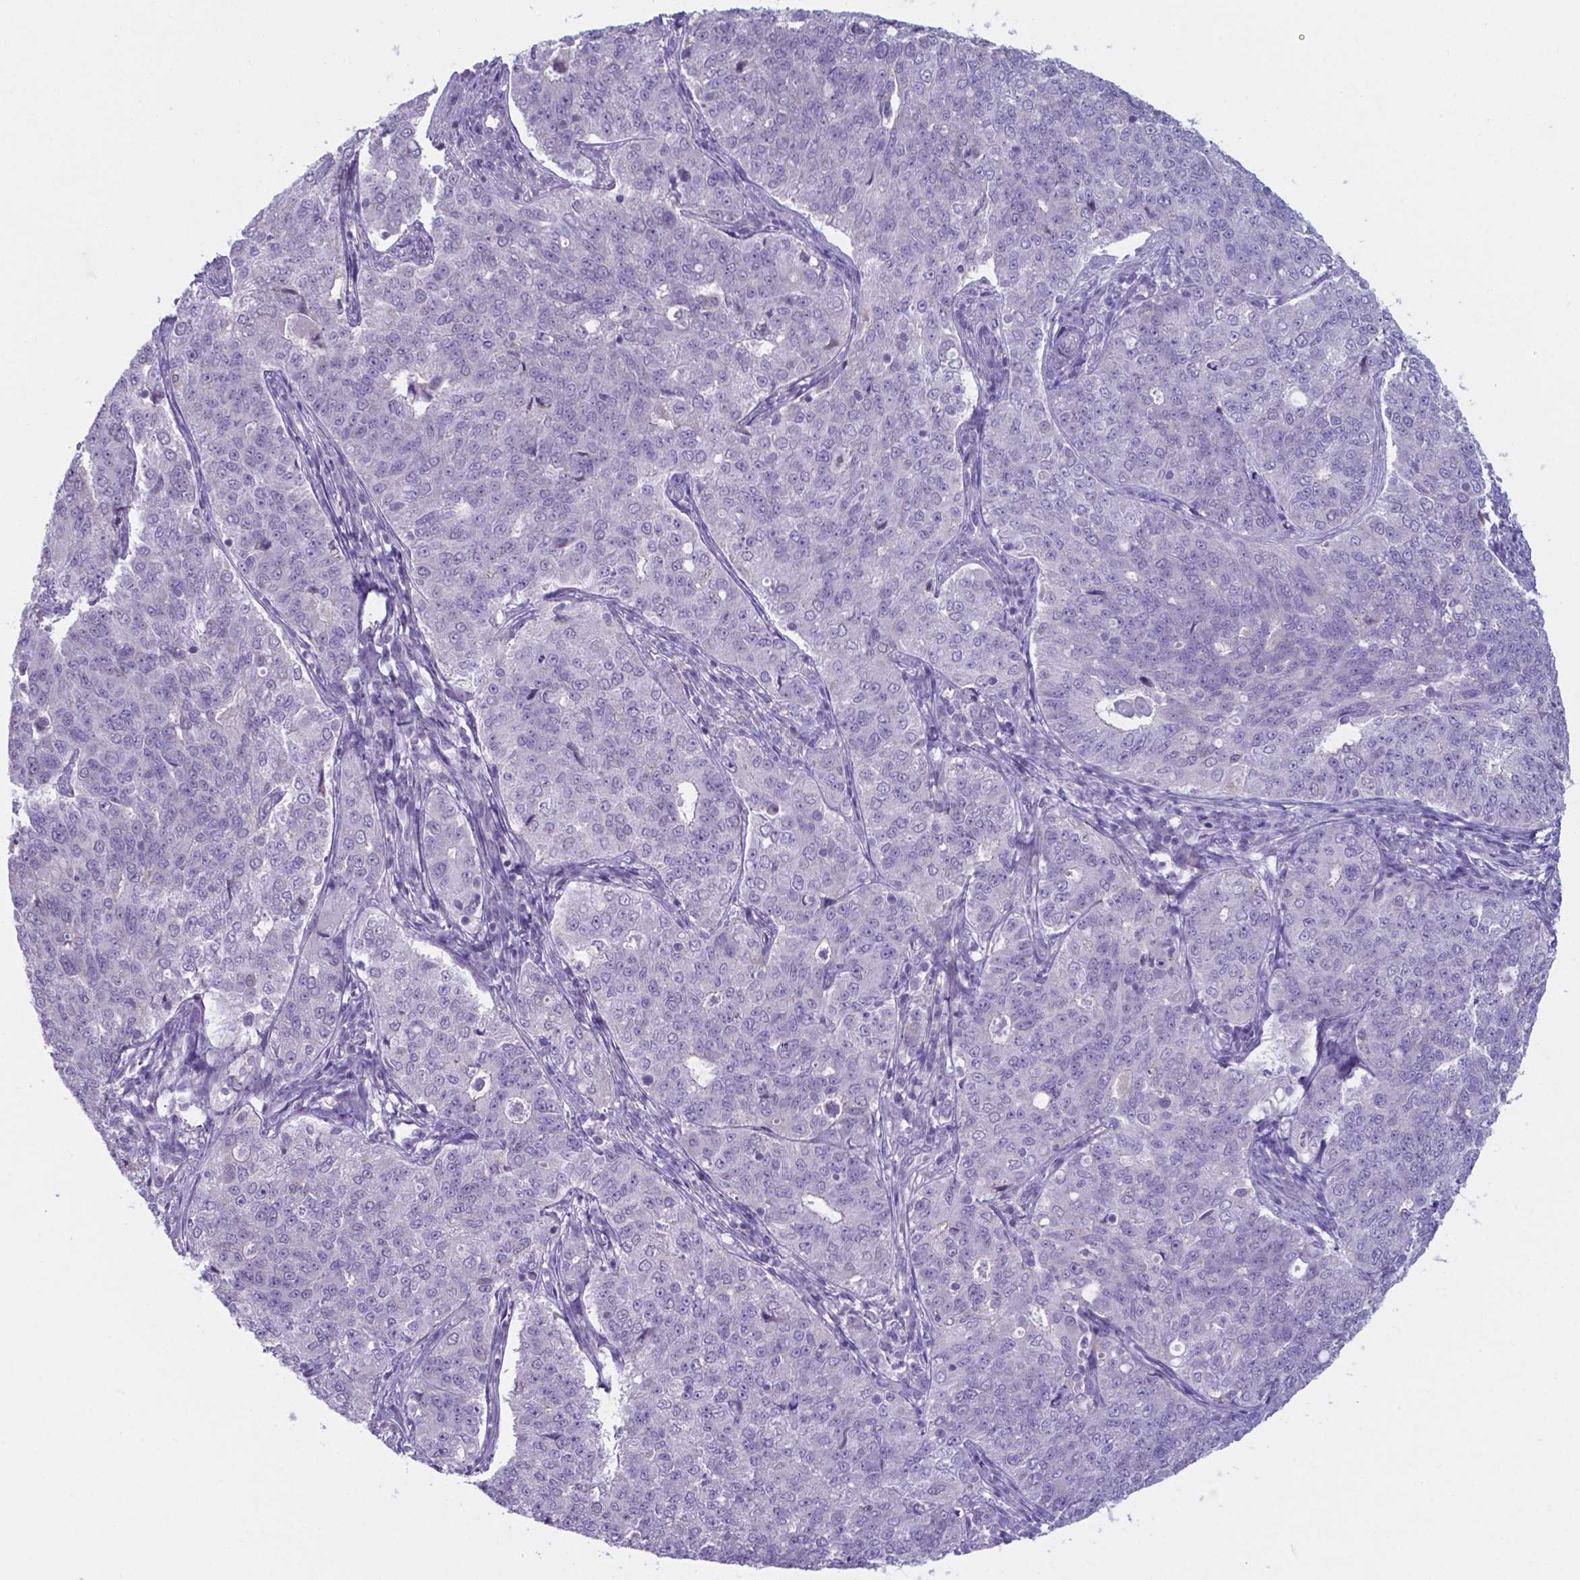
{"staining": {"intensity": "negative", "quantity": "none", "location": "none"}, "tissue": "endometrial cancer", "cell_type": "Tumor cells", "image_type": "cancer", "snomed": [{"axis": "morphology", "description": "Adenocarcinoma, NOS"}, {"axis": "topography", "description": "Endometrium"}], "caption": "Immunohistochemistry (IHC) image of neoplastic tissue: human endometrial adenocarcinoma stained with DAB shows no significant protein positivity in tumor cells.", "gene": "AP5B1", "patient": {"sex": "female", "age": 43}}